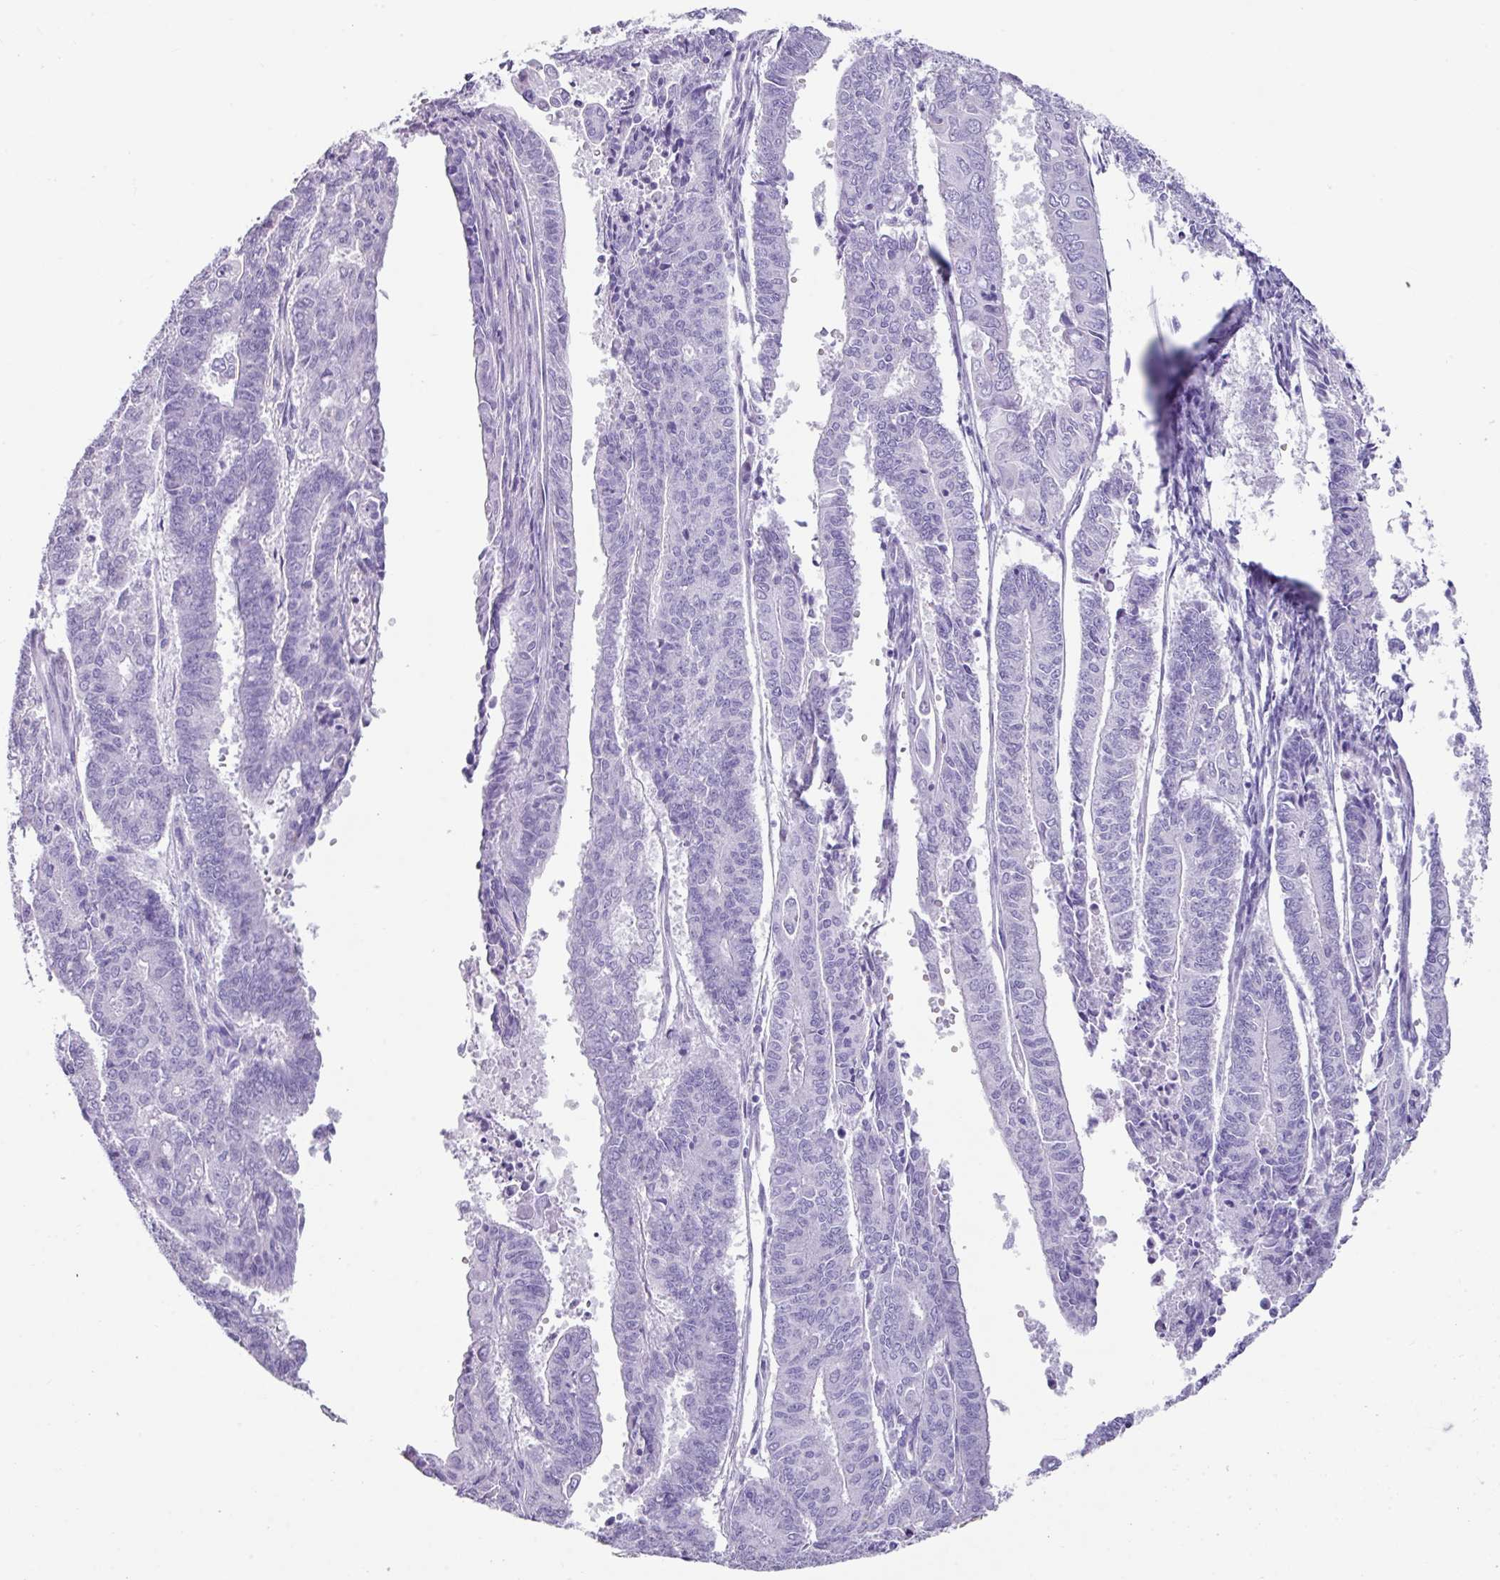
{"staining": {"intensity": "negative", "quantity": "none", "location": "none"}, "tissue": "endometrial cancer", "cell_type": "Tumor cells", "image_type": "cancer", "snomed": [{"axis": "morphology", "description": "Adenocarcinoma, NOS"}, {"axis": "topography", "description": "Endometrium"}], "caption": "Immunohistochemical staining of human endometrial cancer (adenocarcinoma) reveals no significant expression in tumor cells. The staining is performed using DAB (3,3'-diaminobenzidine) brown chromogen with nuclei counter-stained in using hematoxylin.", "gene": "NCCRP1", "patient": {"sex": "female", "age": 59}}